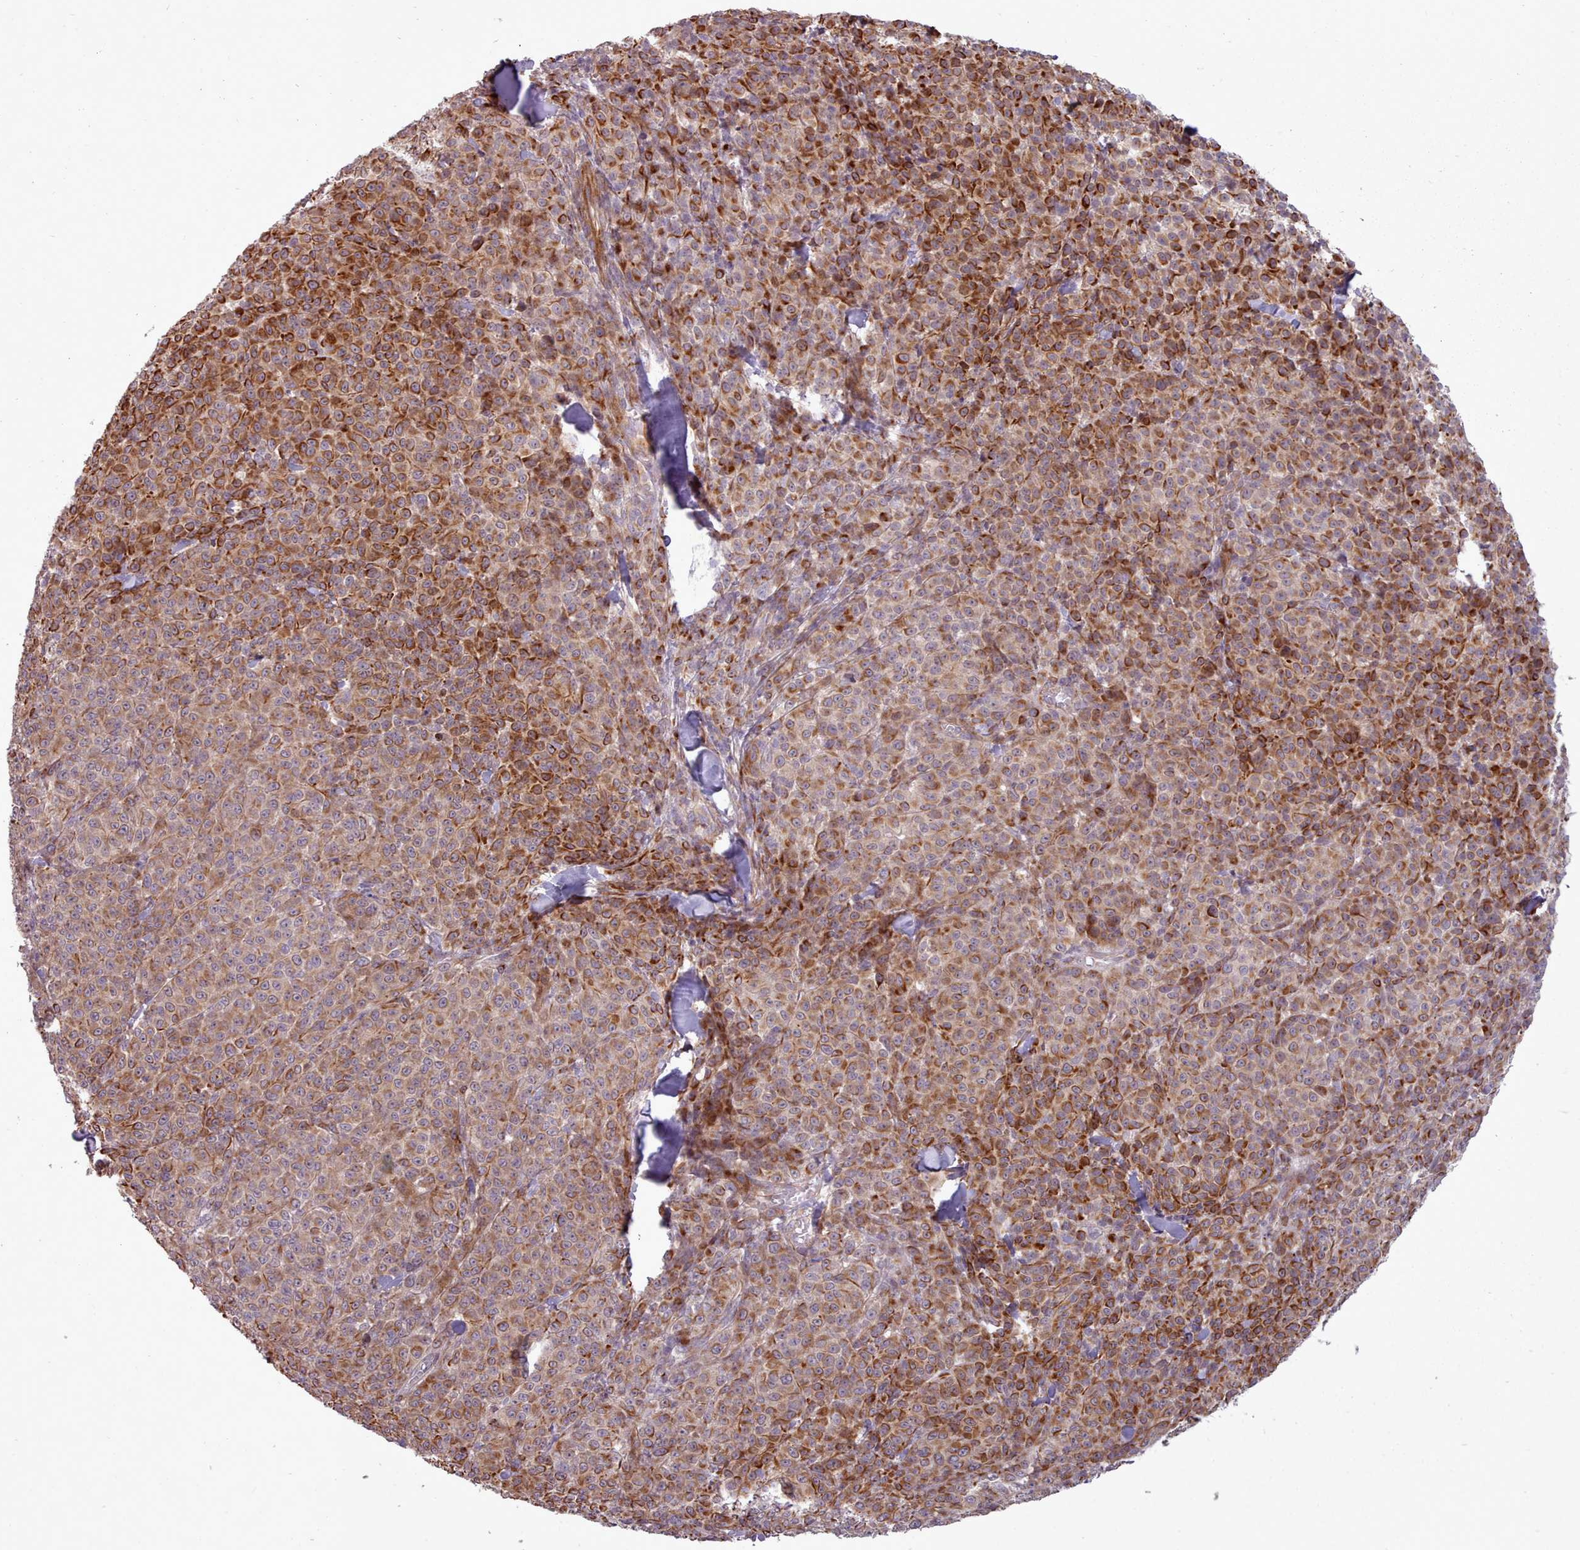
{"staining": {"intensity": "strong", "quantity": "25%-75%", "location": "cytoplasmic/membranous"}, "tissue": "melanoma", "cell_type": "Tumor cells", "image_type": "cancer", "snomed": [{"axis": "morphology", "description": "Normal tissue, NOS"}, {"axis": "morphology", "description": "Malignant melanoma, NOS"}, {"axis": "topography", "description": "Skin"}], "caption": "About 25%-75% of tumor cells in malignant melanoma exhibit strong cytoplasmic/membranous protein positivity as visualized by brown immunohistochemical staining.", "gene": "GBGT1", "patient": {"sex": "female", "age": 34}}